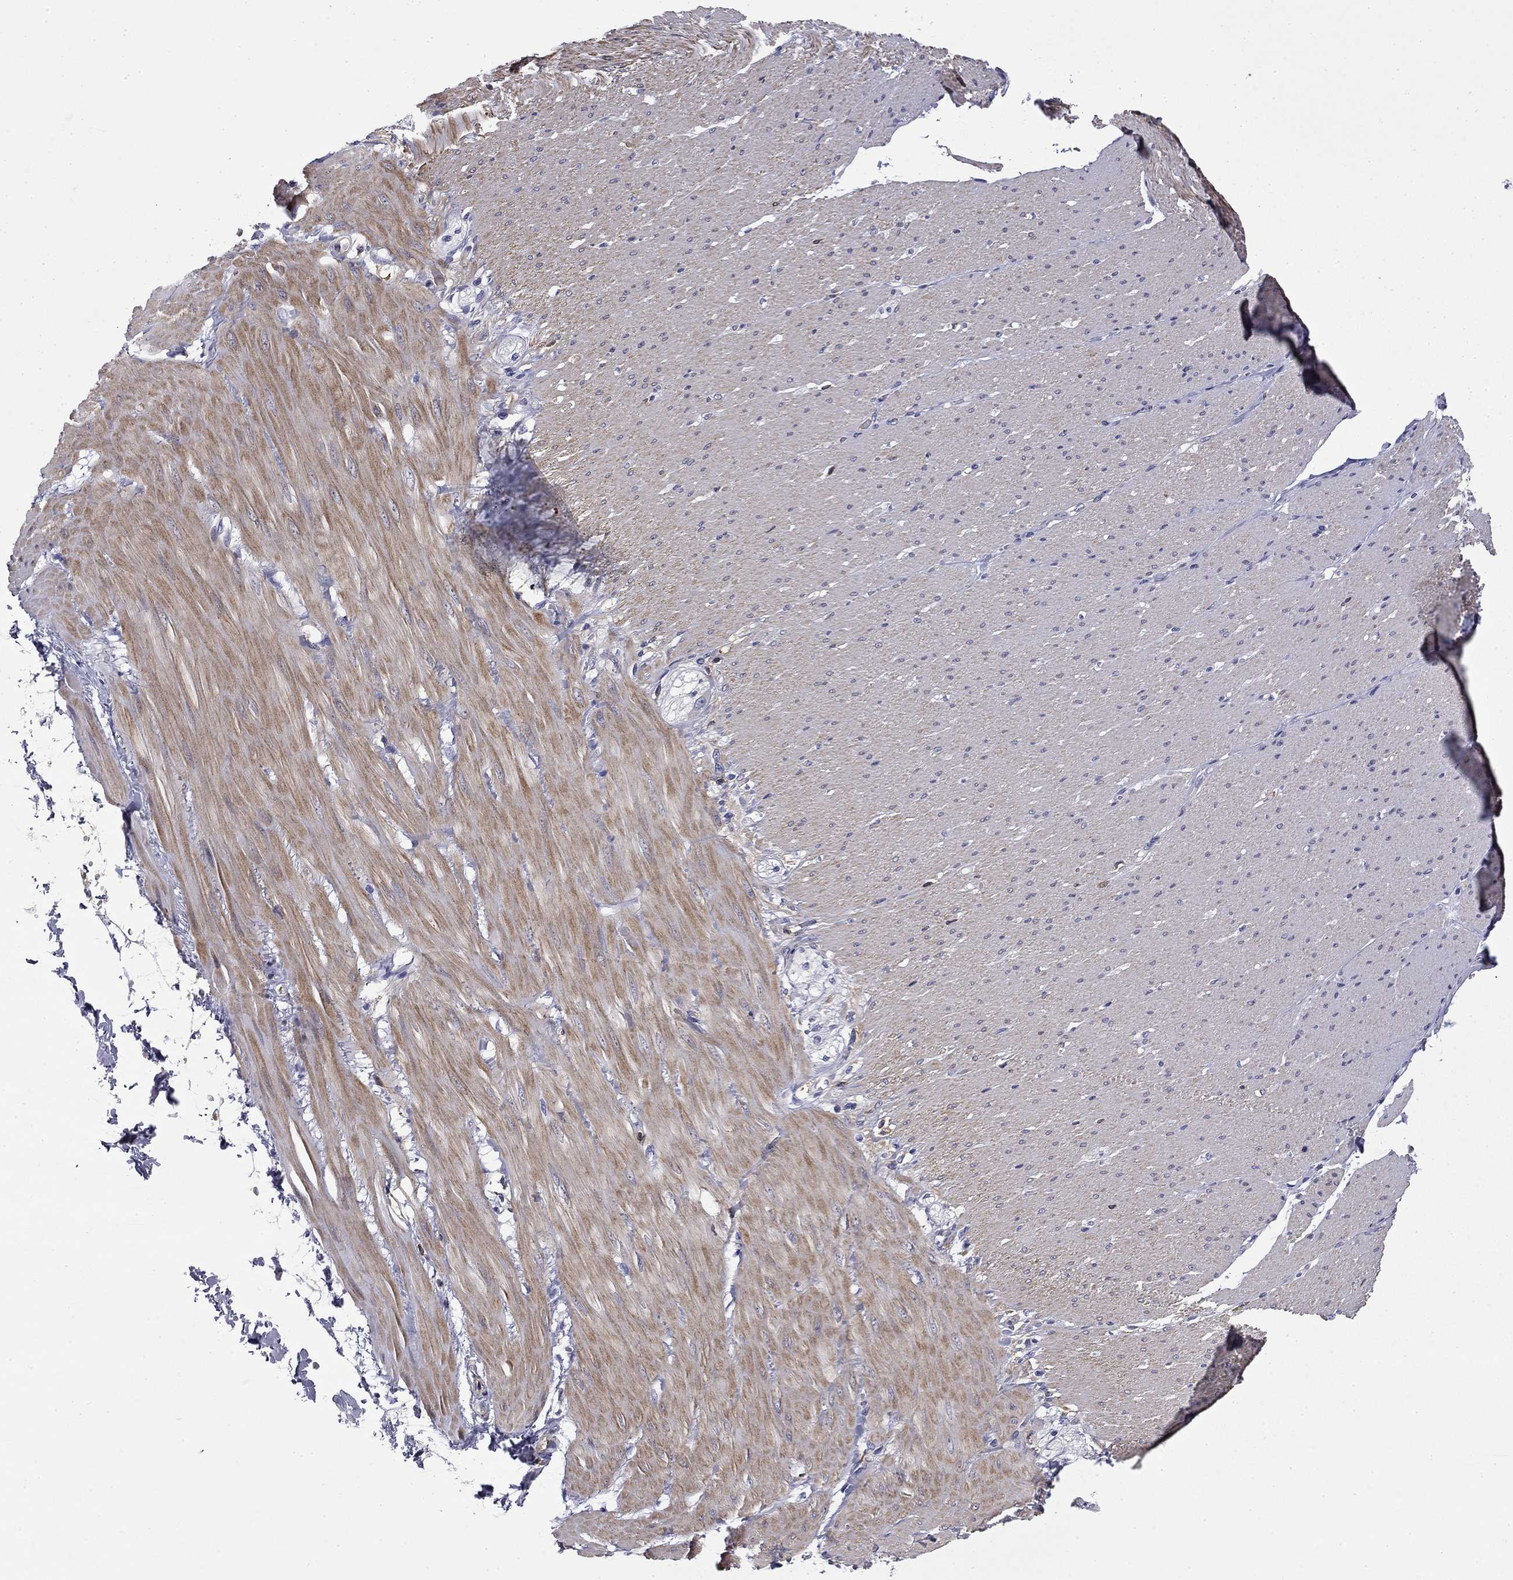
{"staining": {"intensity": "negative", "quantity": "none", "location": "none"}, "tissue": "adipose tissue", "cell_type": "Adipocytes", "image_type": "normal", "snomed": [{"axis": "morphology", "description": "Normal tissue, NOS"}, {"axis": "topography", "description": "Smooth muscle"}, {"axis": "topography", "description": "Duodenum"}, {"axis": "topography", "description": "Peripheral nerve tissue"}], "caption": "Immunohistochemistry micrograph of benign adipose tissue stained for a protein (brown), which shows no expression in adipocytes.", "gene": "ARHGAP45", "patient": {"sex": "female", "age": 61}}